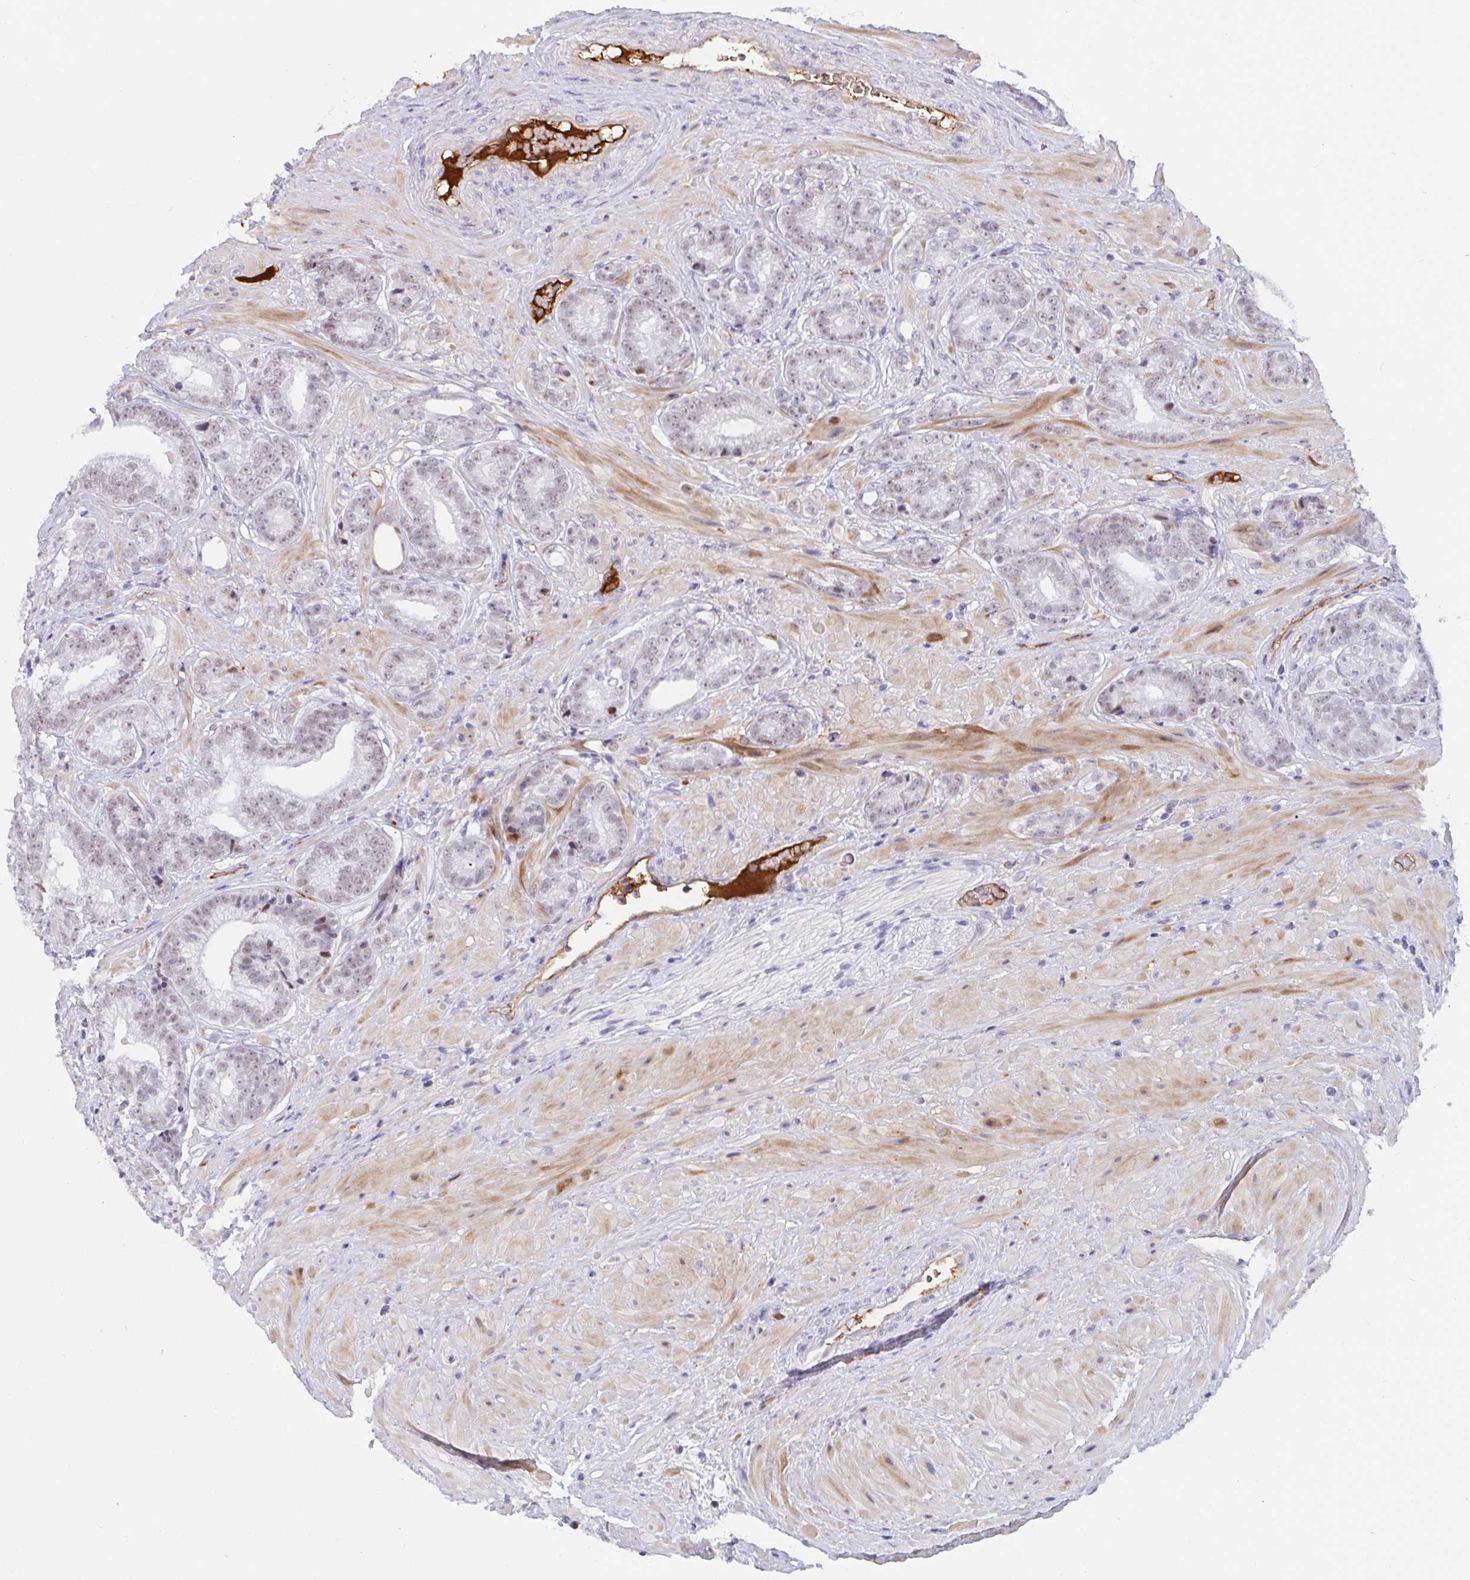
{"staining": {"intensity": "weak", "quantity": "25%-75%", "location": "nuclear"}, "tissue": "prostate cancer", "cell_type": "Tumor cells", "image_type": "cancer", "snomed": [{"axis": "morphology", "description": "Adenocarcinoma, Low grade"}, {"axis": "topography", "description": "Prostate"}], "caption": "This photomicrograph exhibits IHC staining of human adenocarcinoma (low-grade) (prostate), with low weak nuclear positivity in approximately 25%-75% of tumor cells.", "gene": "DSCAML1", "patient": {"sex": "male", "age": 61}}